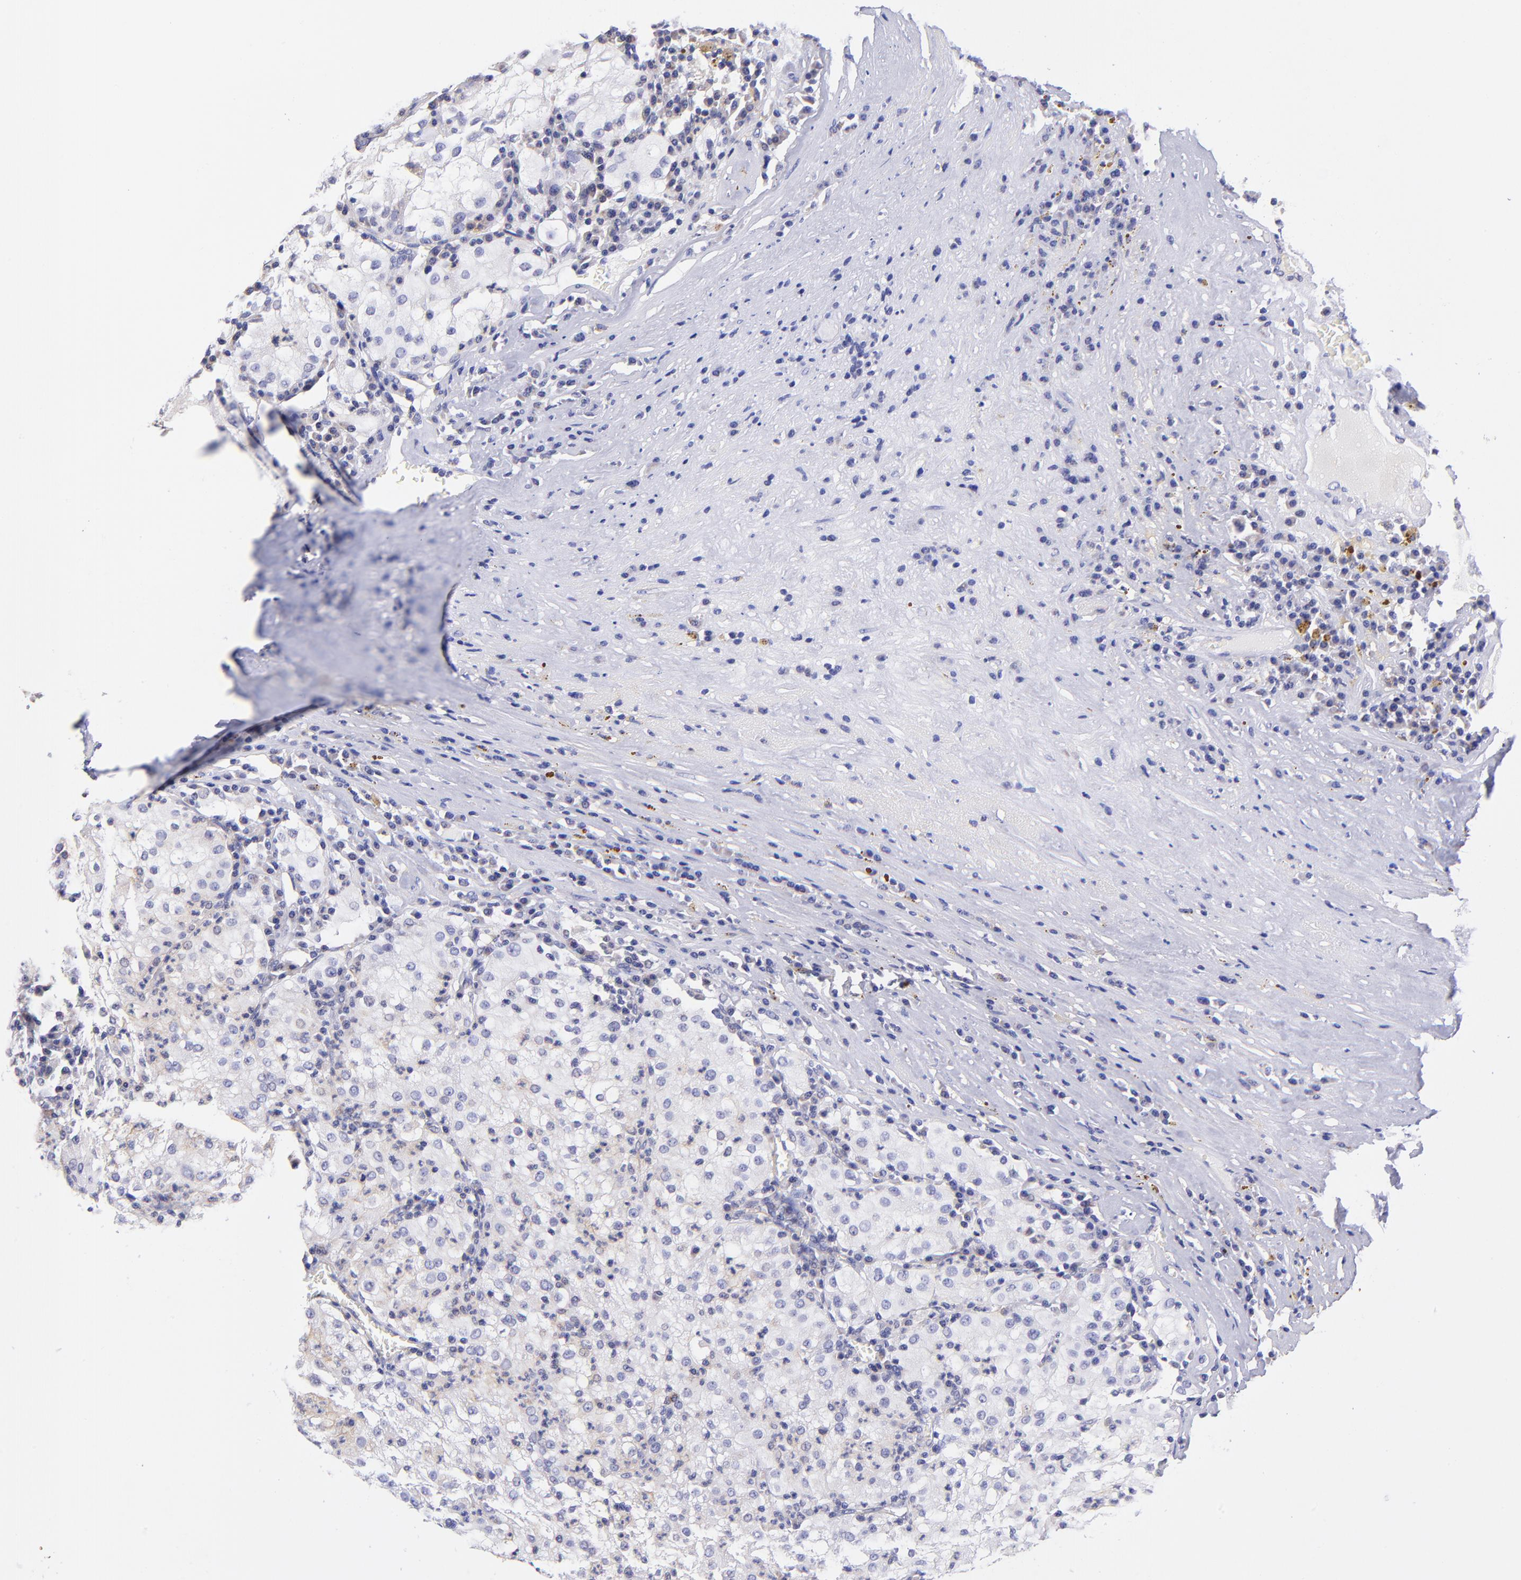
{"staining": {"intensity": "weak", "quantity": "25%-75%", "location": "cytoplasmic/membranous"}, "tissue": "renal cancer", "cell_type": "Tumor cells", "image_type": "cancer", "snomed": [{"axis": "morphology", "description": "Adenocarcinoma, NOS"}, {"axis": "topography", "description": "Kidney"}], "caption": "The immunohistochemical stain labels weak cytoplasmic/membranous staining in tumor cells of renal adenocarcinoma tissue. Using DAB (3,3'-diaminobenzidine) (brown) and hematoxylin (blue) stains, captured at high magnification using brightfield microscopy.", "gene": "NDUFB7", "patient": {"sex": "male", "age": 59}}